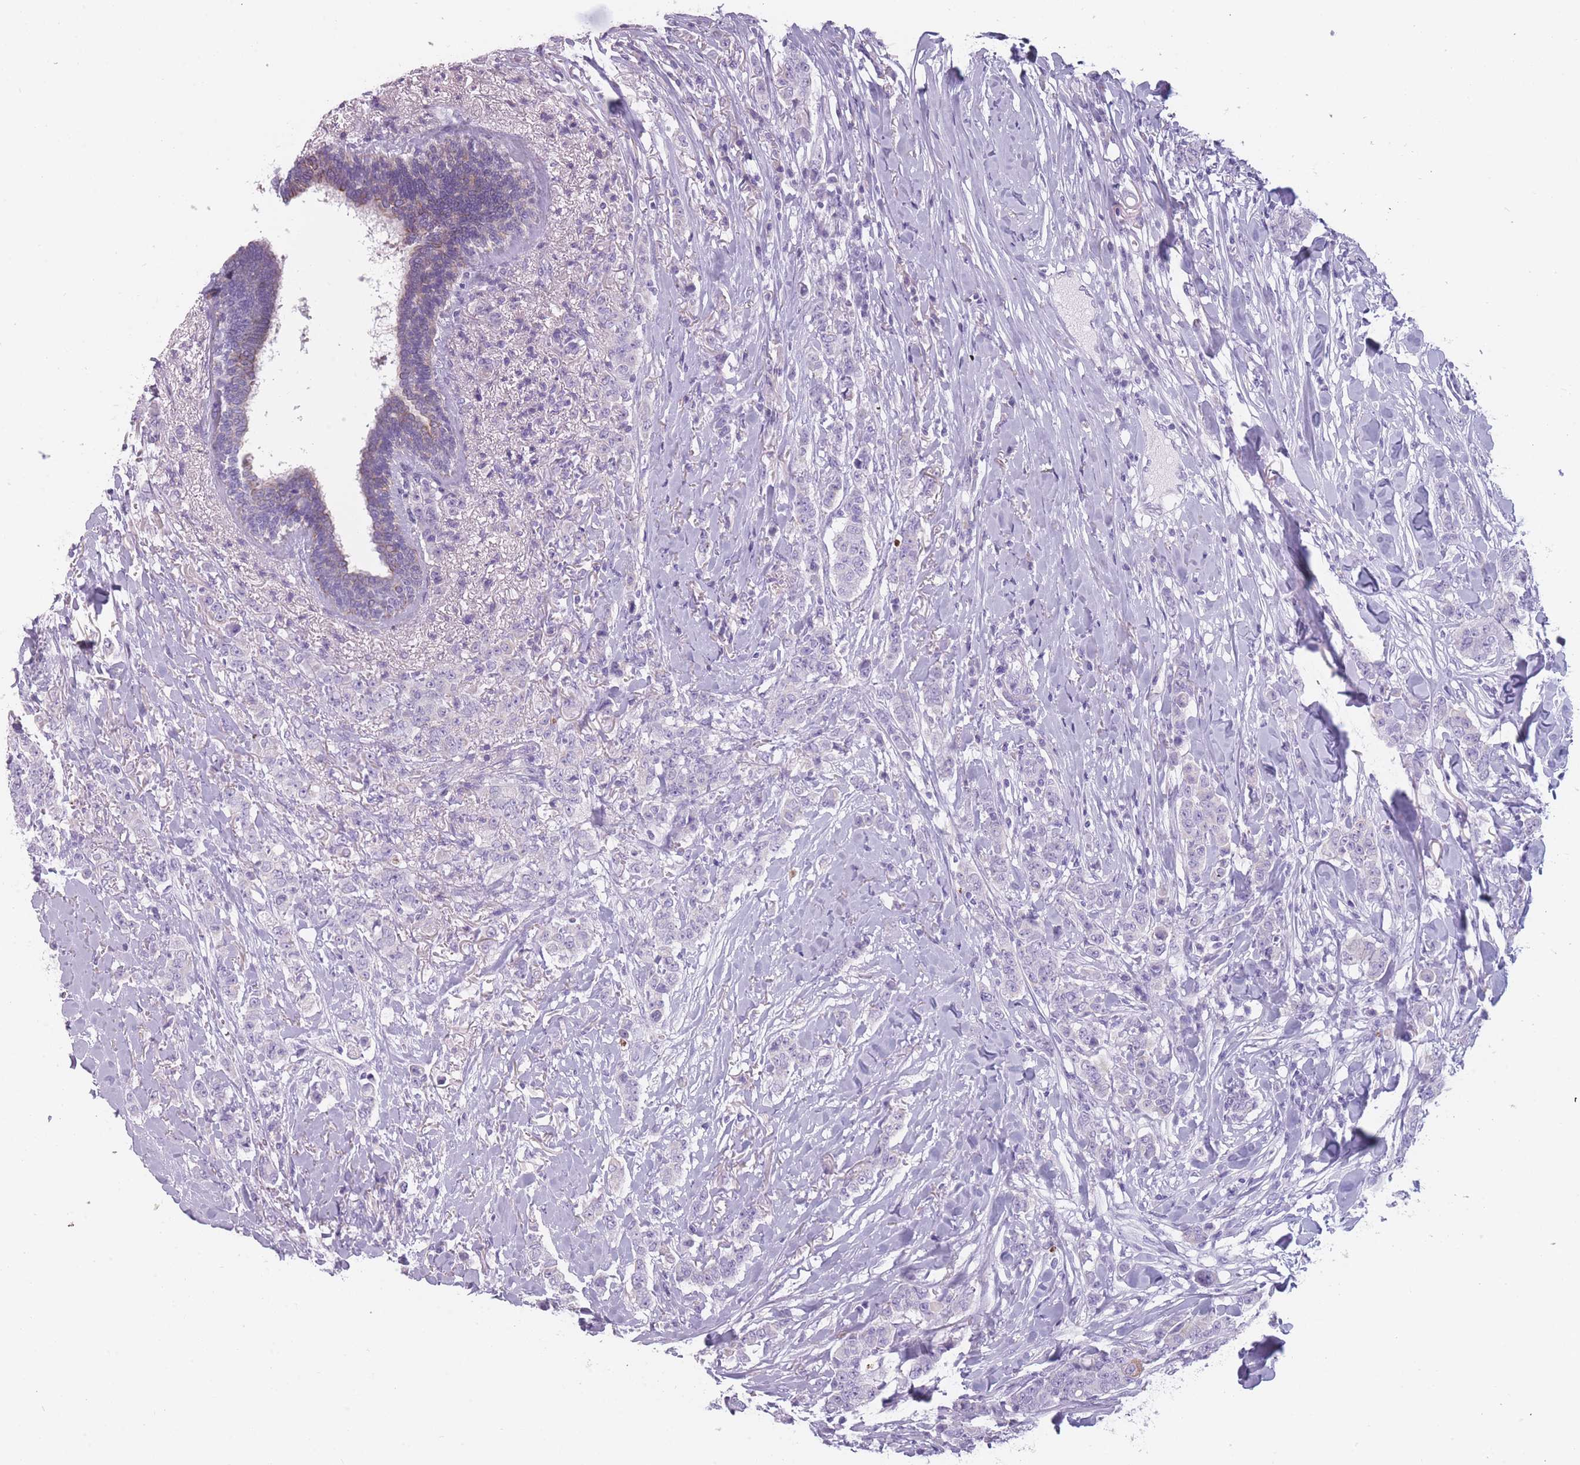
{"staining": {"intensity": "negative", "quantity": "none", "location": "none"}, "tissue": "breast cancer", "cell_type": "Tumor cells", "image_type": "cancer", "snomed": [{"axis": "morphology", "description": "Duct carcinoma"}, {"axis": "topography", "description": "Breast"}], "caption": "A photomicrograph of human breast cancer is negative for staining in tumor cells.", "gene": "PPFIA3", "patient": {"sex": "female", "age": 40}}